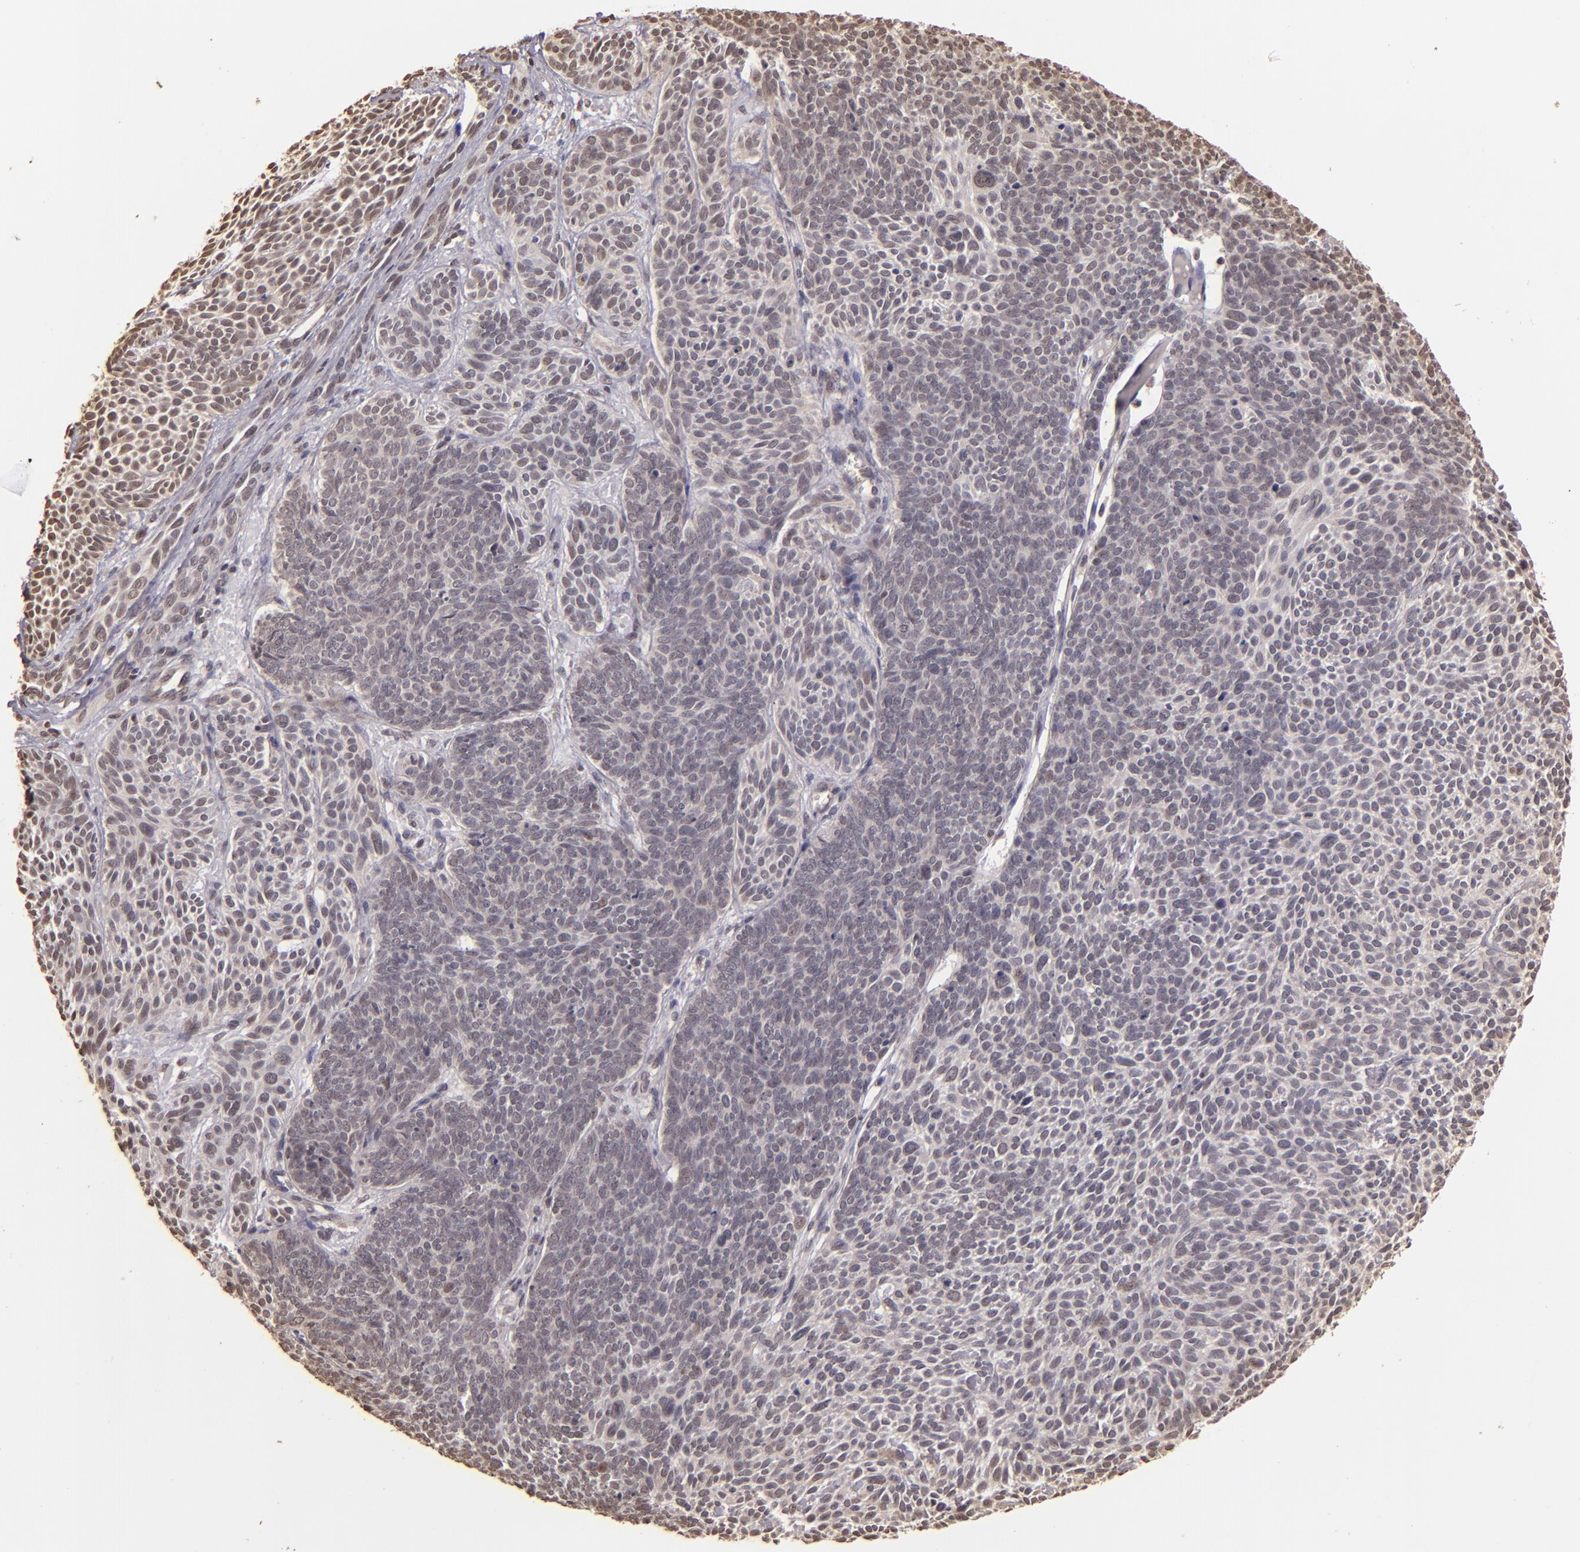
{"staining": {"intensity": "negative", "quantity": "none", "location": "none"}, "tissue": "skin cancer", "cell_type": "Tumor cells", "image_type": "cancer", "snomed": [{"axis": "morphology", "description": "Basal cell carcinoma"}, {"axis": "topography", "description": "Skin"}], "caption": "Immunohistochemical staining of human skin cancer (basal cell carcinoma) exhibits no significant staining in tumor cells.", "gene": "CUL1", "patient": {"sex": "male", "age": 84}}